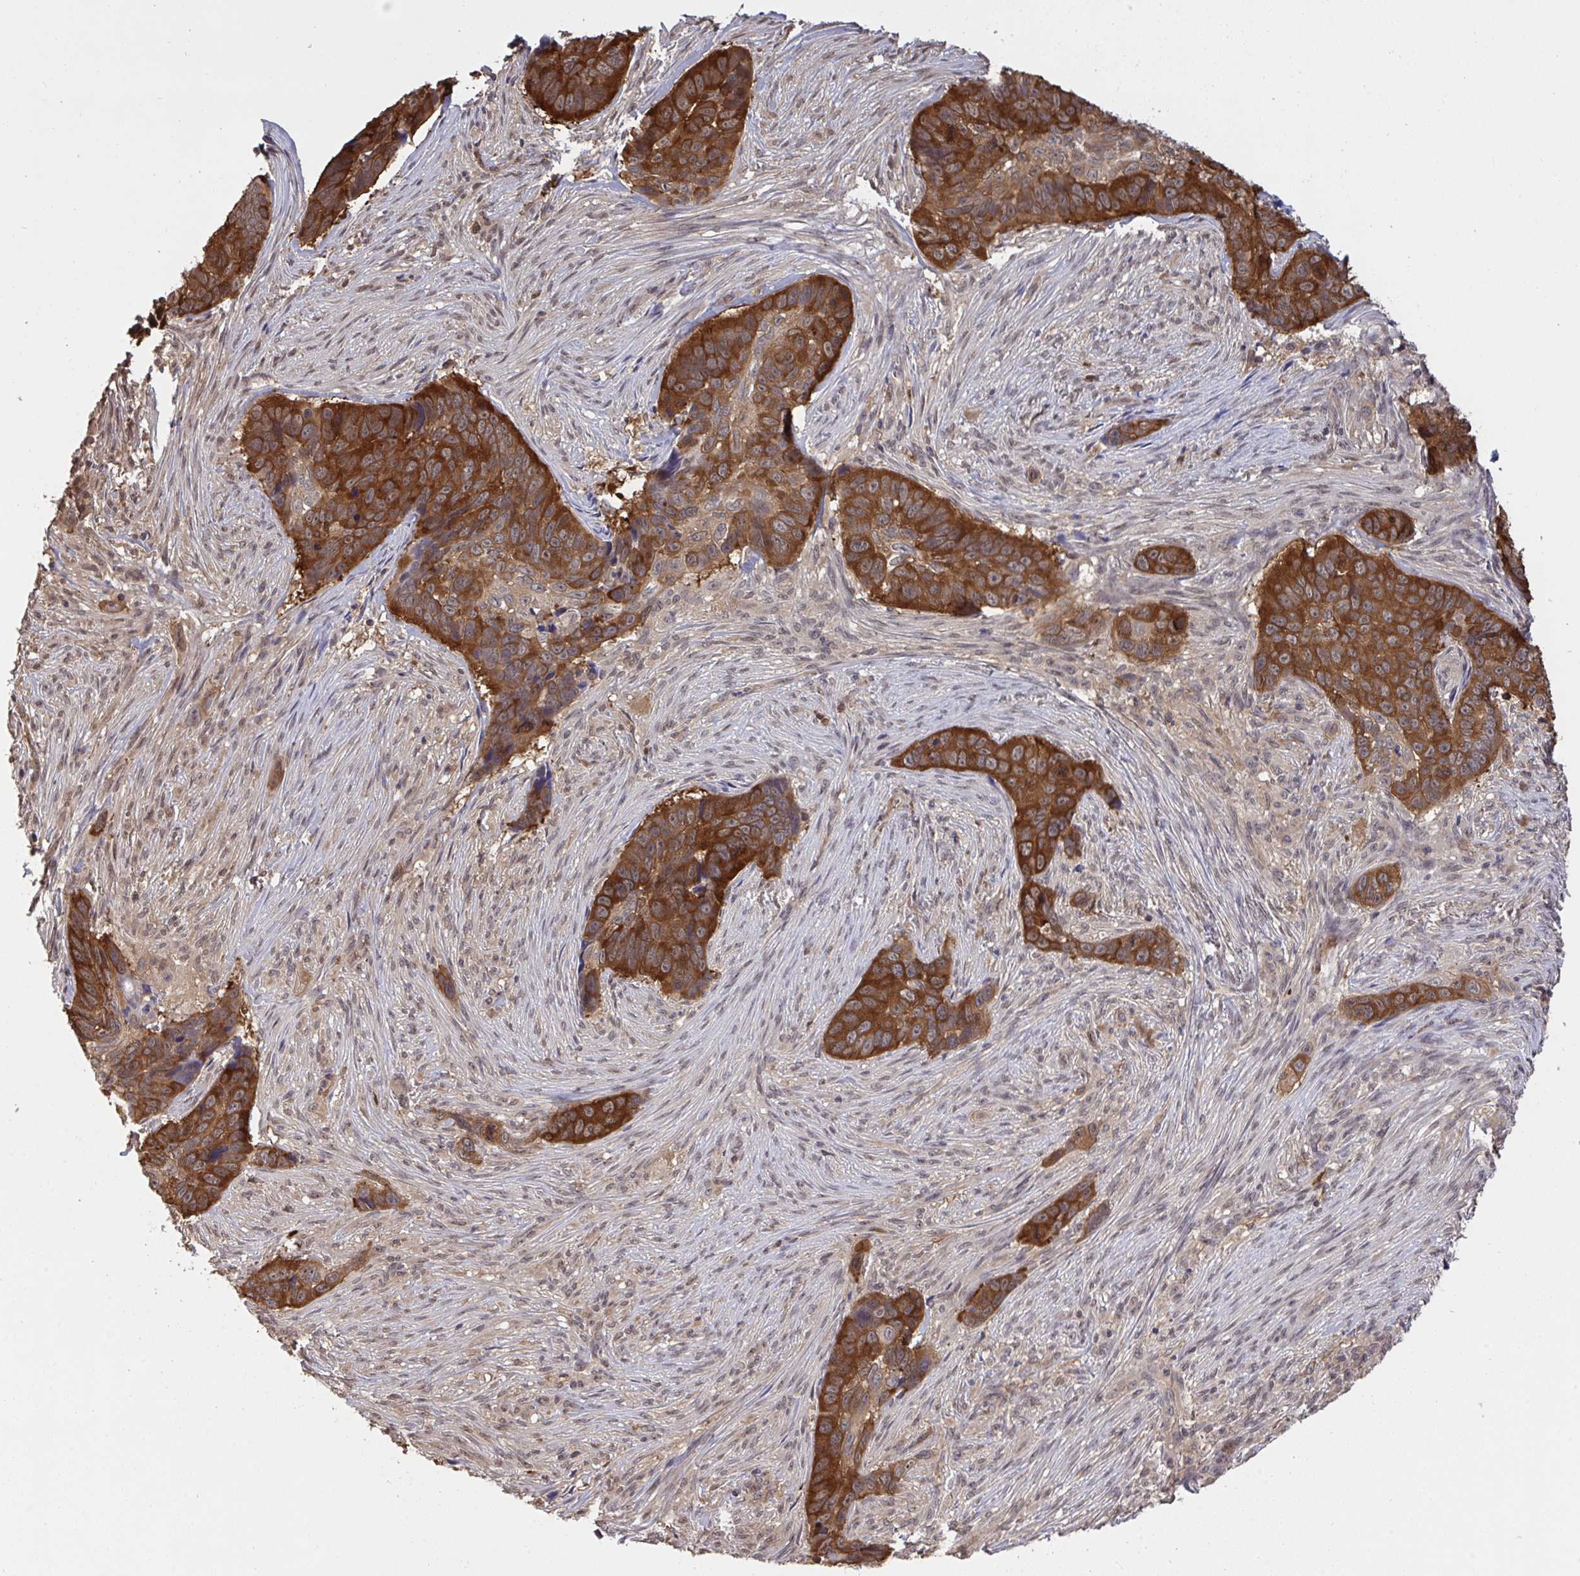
{"staining": {"intensity": "strong", "quantity": ">75%", "location": "cytoplasmic/membranous"}, "tissue": "skin cancer", "cell_type": "Tumor cells", "image_type": "cancer", "snomed": [{"axis": "morphology", "description": "Basal cell carcinoma"}, {"axis": "topography", "description": "Skin"}], "caption": "IHC of skin basal cell carcinoma demonstrates high levels of strong cytoplasmic/membranous staining in approximately >75% of tumor cells. (Stains: DAB (3,3'-diaminobenzidine) in brown, nuclei in blue, Microscopy: brightfield microscopy at high magnification).", "gene": "C12orf57", "patient": {"sex": "female", "age": 82}}